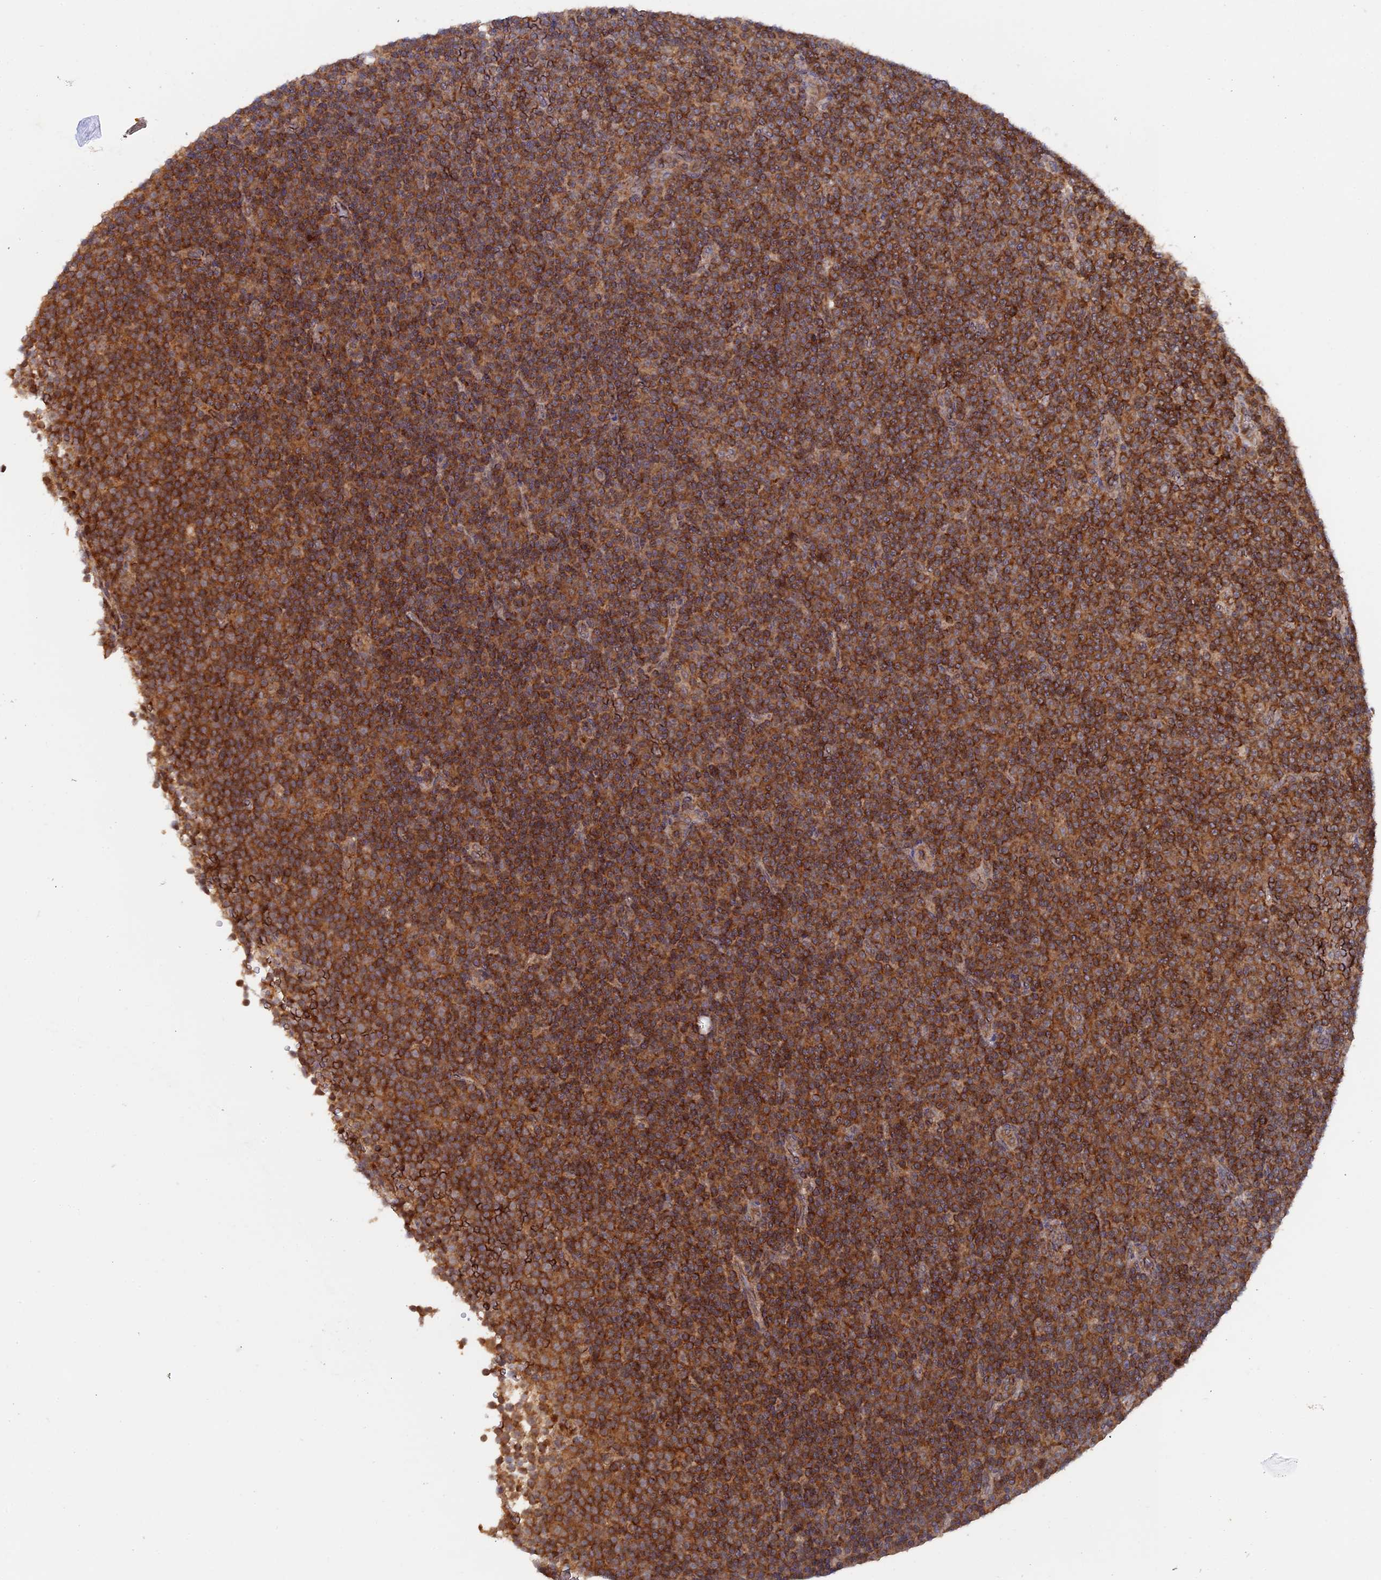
{"staining": {"intensity": "strong", "quantity": ">75%", "location": "cytoplasmic/membranous"}, "tissue": "lymphoma", "cell_type": "Tumor cells", "image_type": "cancer", "snomed": [{"axis": "morphology", "description": "Malignant lymphoma, non-Hodgkin's type, Low grade"}, {"axis": "topography", "description": "Lymph node"}], "caption": "DAB immunohistochemical staining of lymphoma shows strong cytoplasmic/membranous protein expression in about >75% of tumor cells.", "gene": "RAB15", "patient": {"sex": "female", "age": 67}}